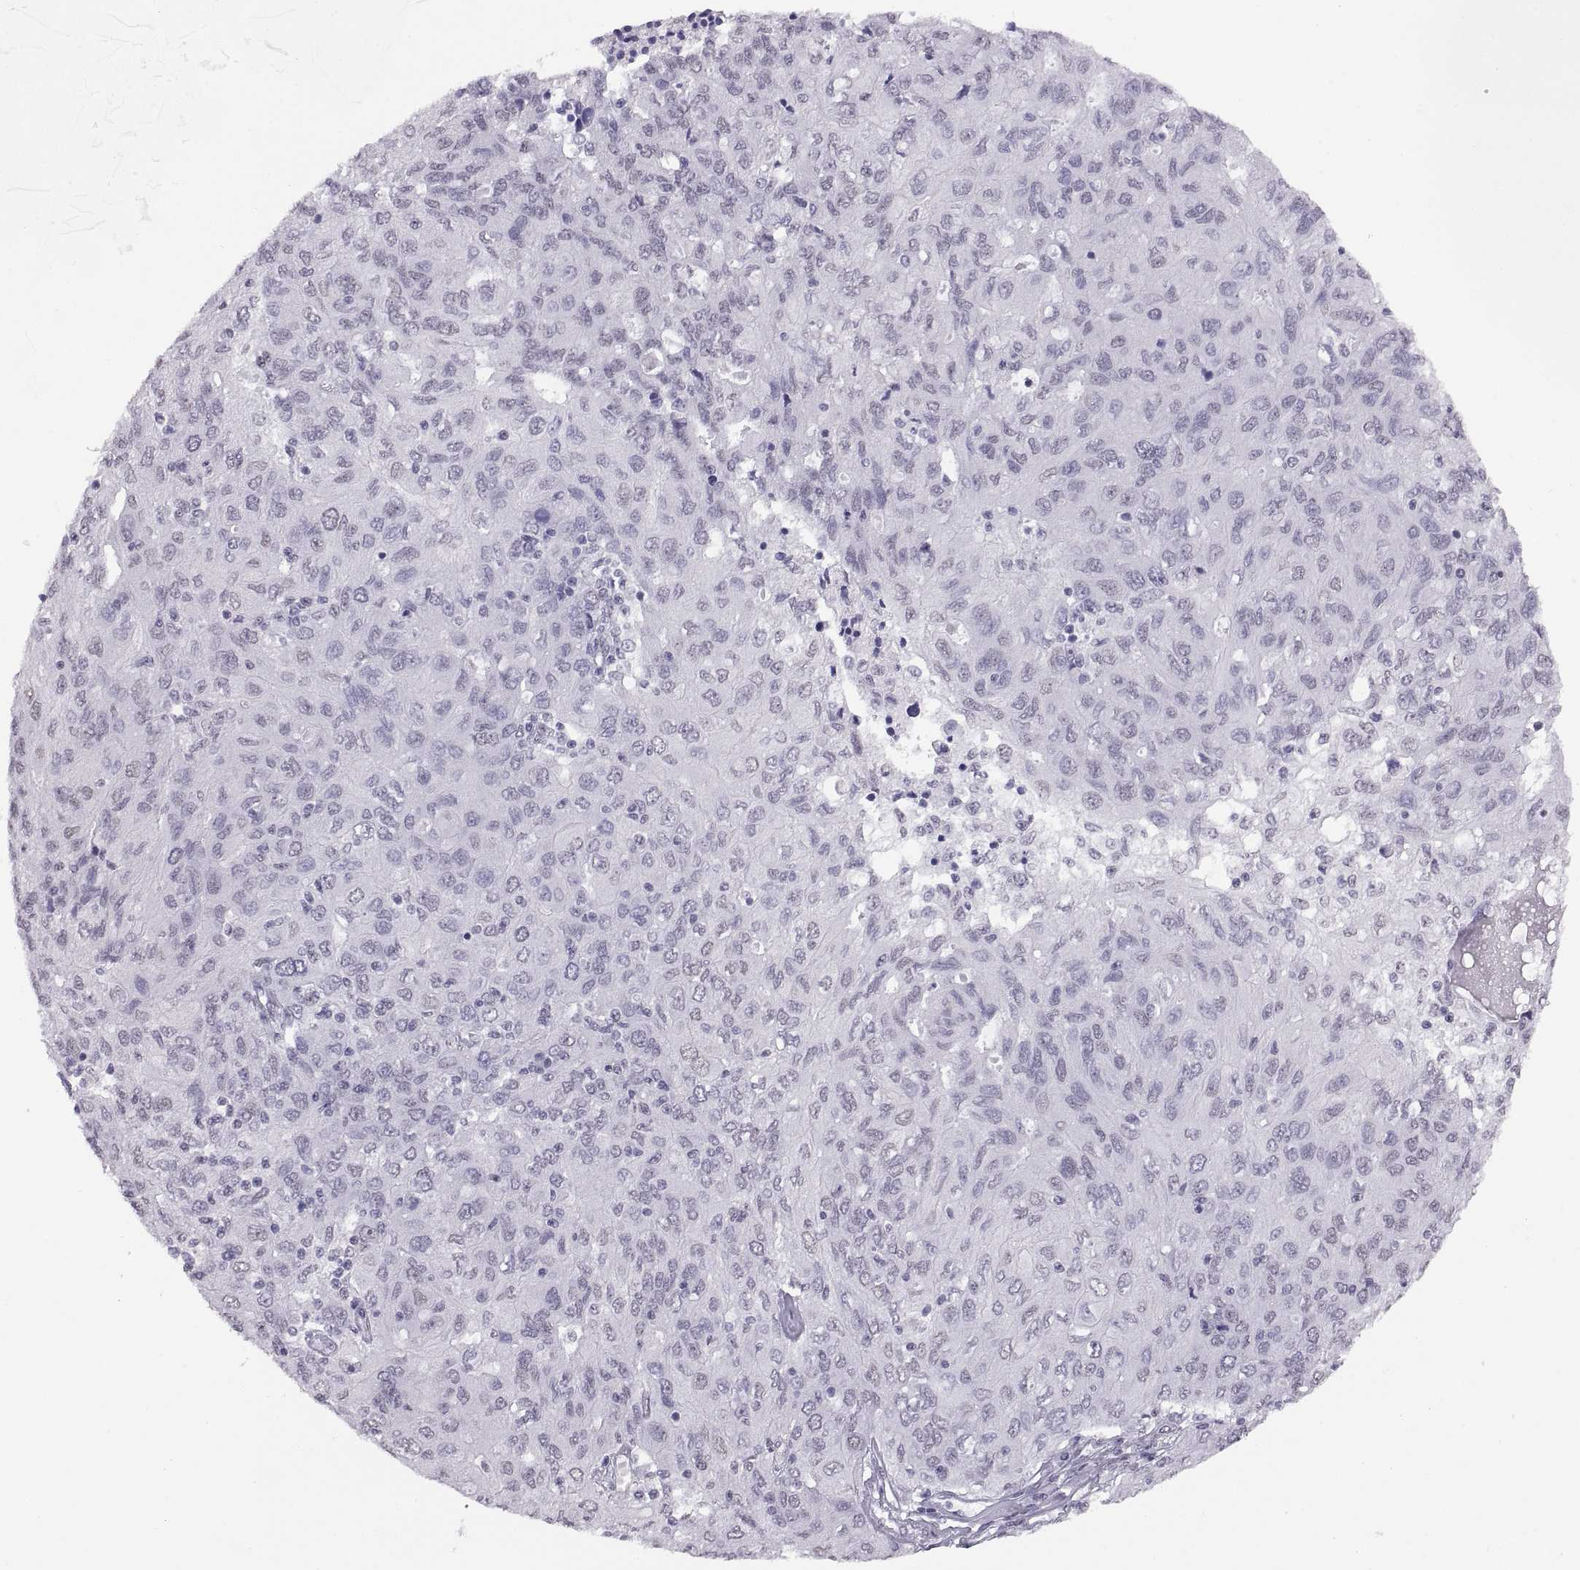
{"staining": {"intensity": "negative", "quantity": "none", "location": "none"}, "tissue": "ovarian cancer", "cell_type": "Tumor cells", "image_type": "cancer", "snomed": [{"axis": "morphology", "description": "Carcinoma, endometroid"}, {"axis": "topography", "description": "Ovary"}], "caption": "Immunohistochemistry image of ovarian cancer (endometroid carcinoma) stained for a protein (brown), which displays no positivity in tumor cells.", "gene": "CARTPT", "patient": {"sex": "female", "age": 50}}